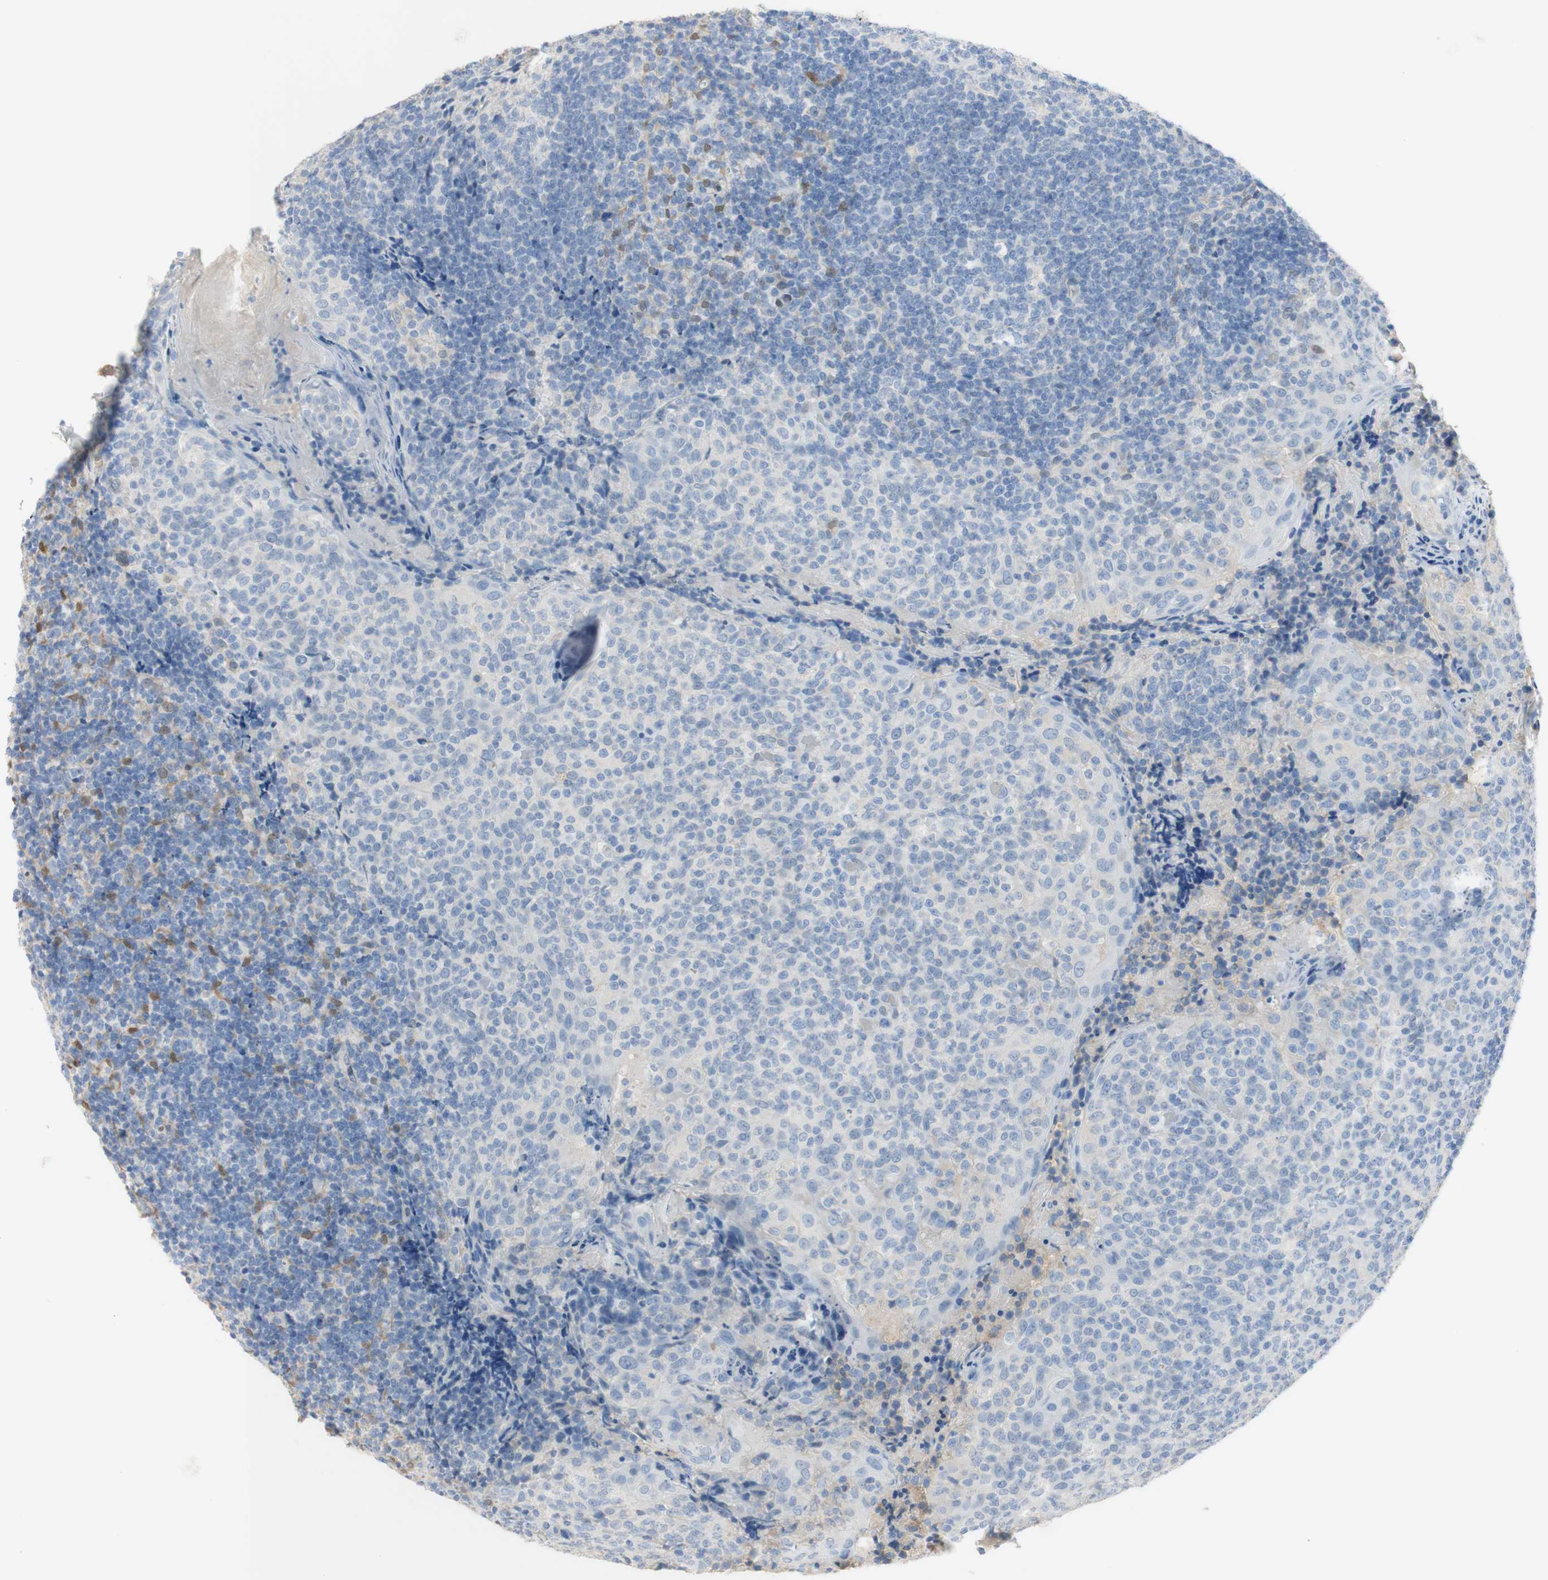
{"staining": {"intensity": "negative", "quantity": "none", "location": "none"}, "tissue": "tonsil", "cell_type": "Germinal center cells", "image_type": "normal", "snomed": [{"axis": "morphology", "description": "Normal tissue, NOS"}, {"axis": "topography", "description": "Tonsil"}], "caption": "Protein analysis of benign tonsil shows no significant positivity in germinal center cells. The staining was performed using DAB (3,3'-diaminobenzidine) to visualize the protein expression in brown, while the nuclei were stained in blue with hematoxylin (Magnification: 20x).", "gene": "SELENBP1", "patient": {"sex": "female", "age": 19}}